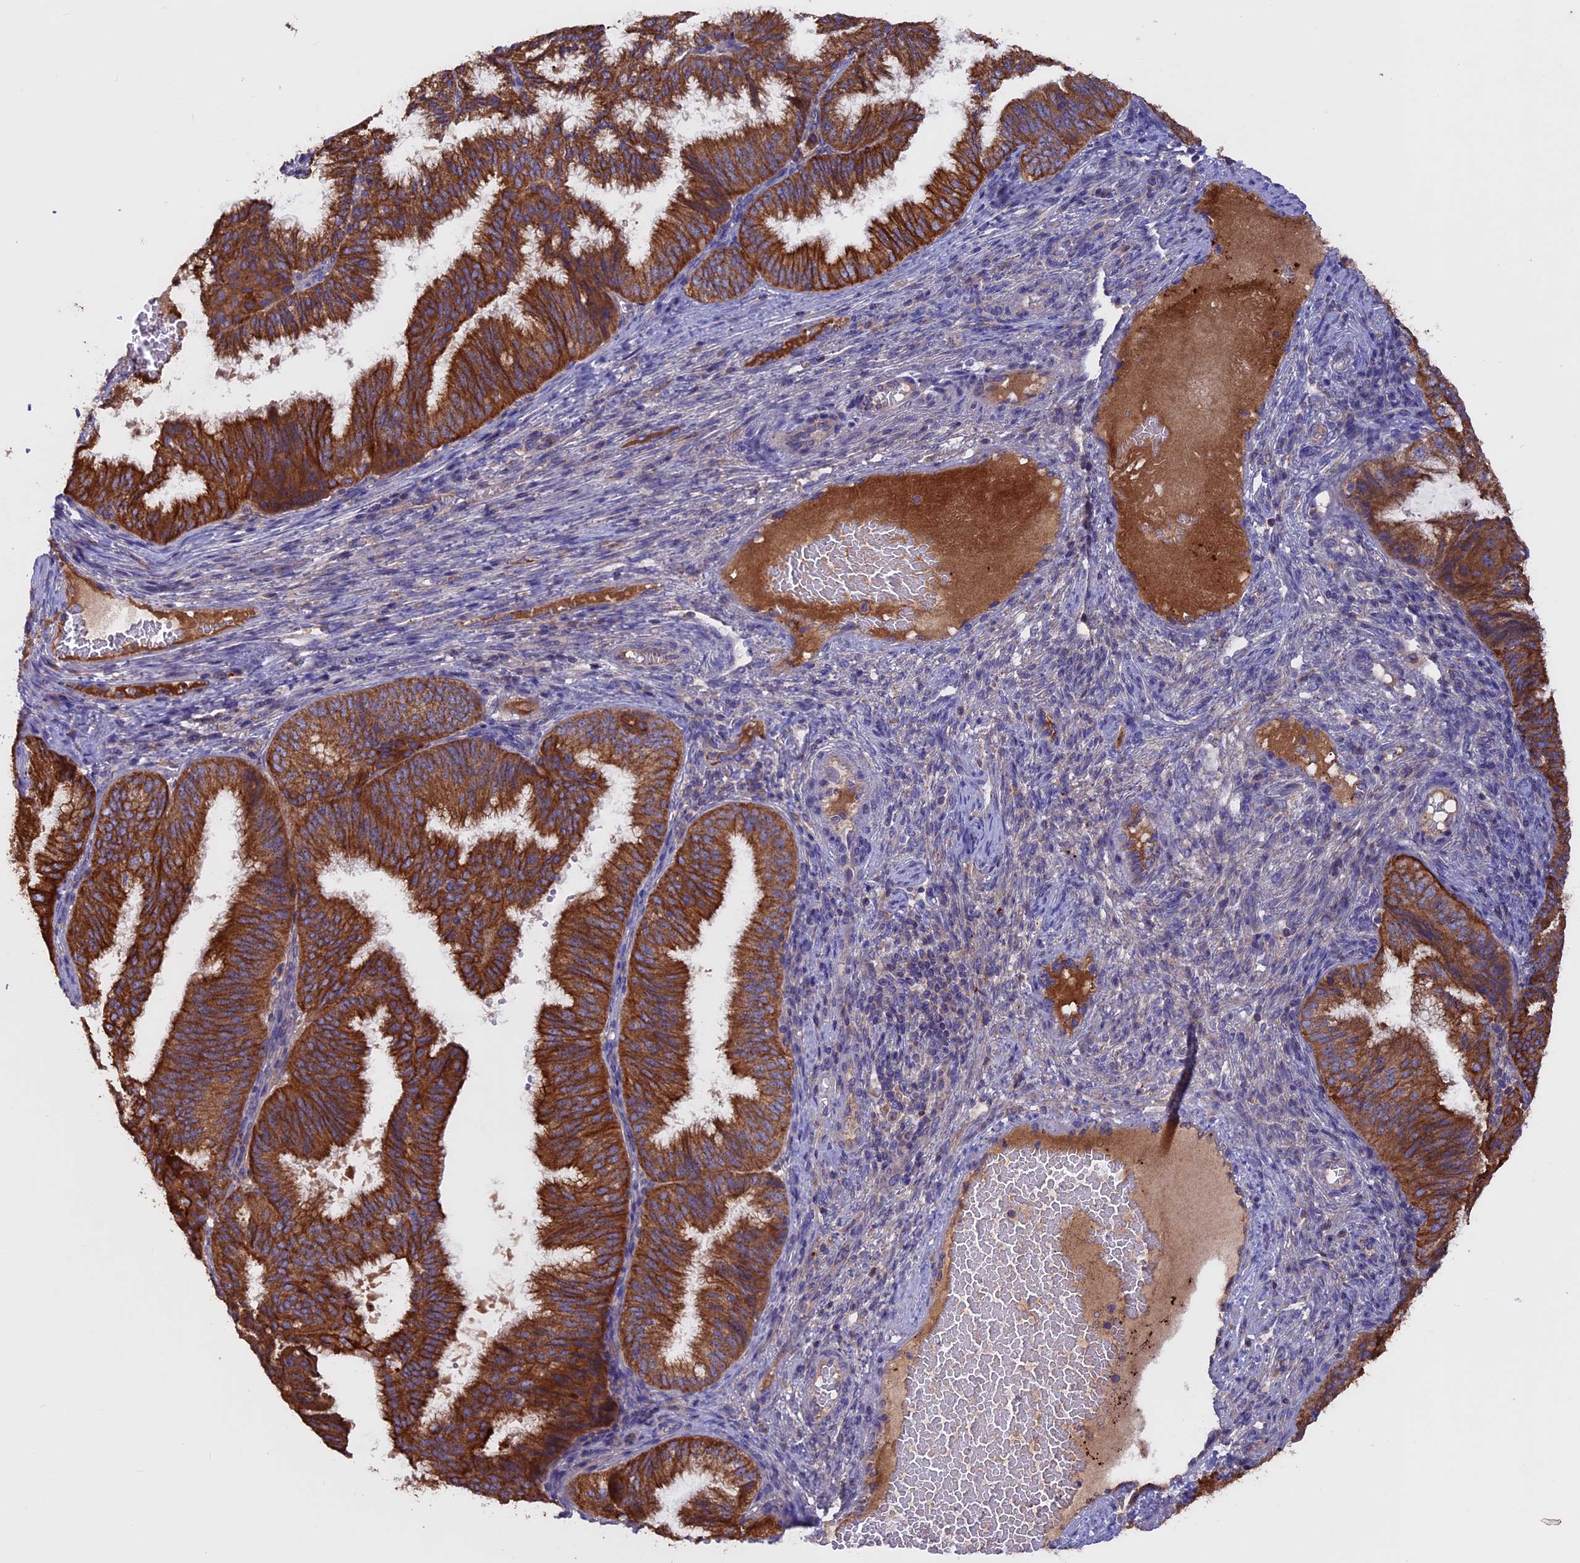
{"staining": {"intensity": "strong", "quantity": ">75%", "location": "cytoplasmic/membranous"}, "tissue": "endometrial cancer", "cell_type": "Tumor cells", "image_type": "cancer", "snomed": [{"axis": "morphology", "description": "Adenocarcinoma, NOS"}, {"axis": "topography", "description": "Endometrium"}], "caption": "About >75% of tumor cells in endometrial cancer demonstrate strong cytoplasmic/membranous protein staining as visualized by brown immunohistochemical staining.", "gene": "PTPN9", "patient": {"sex": "female", "age": 49}}